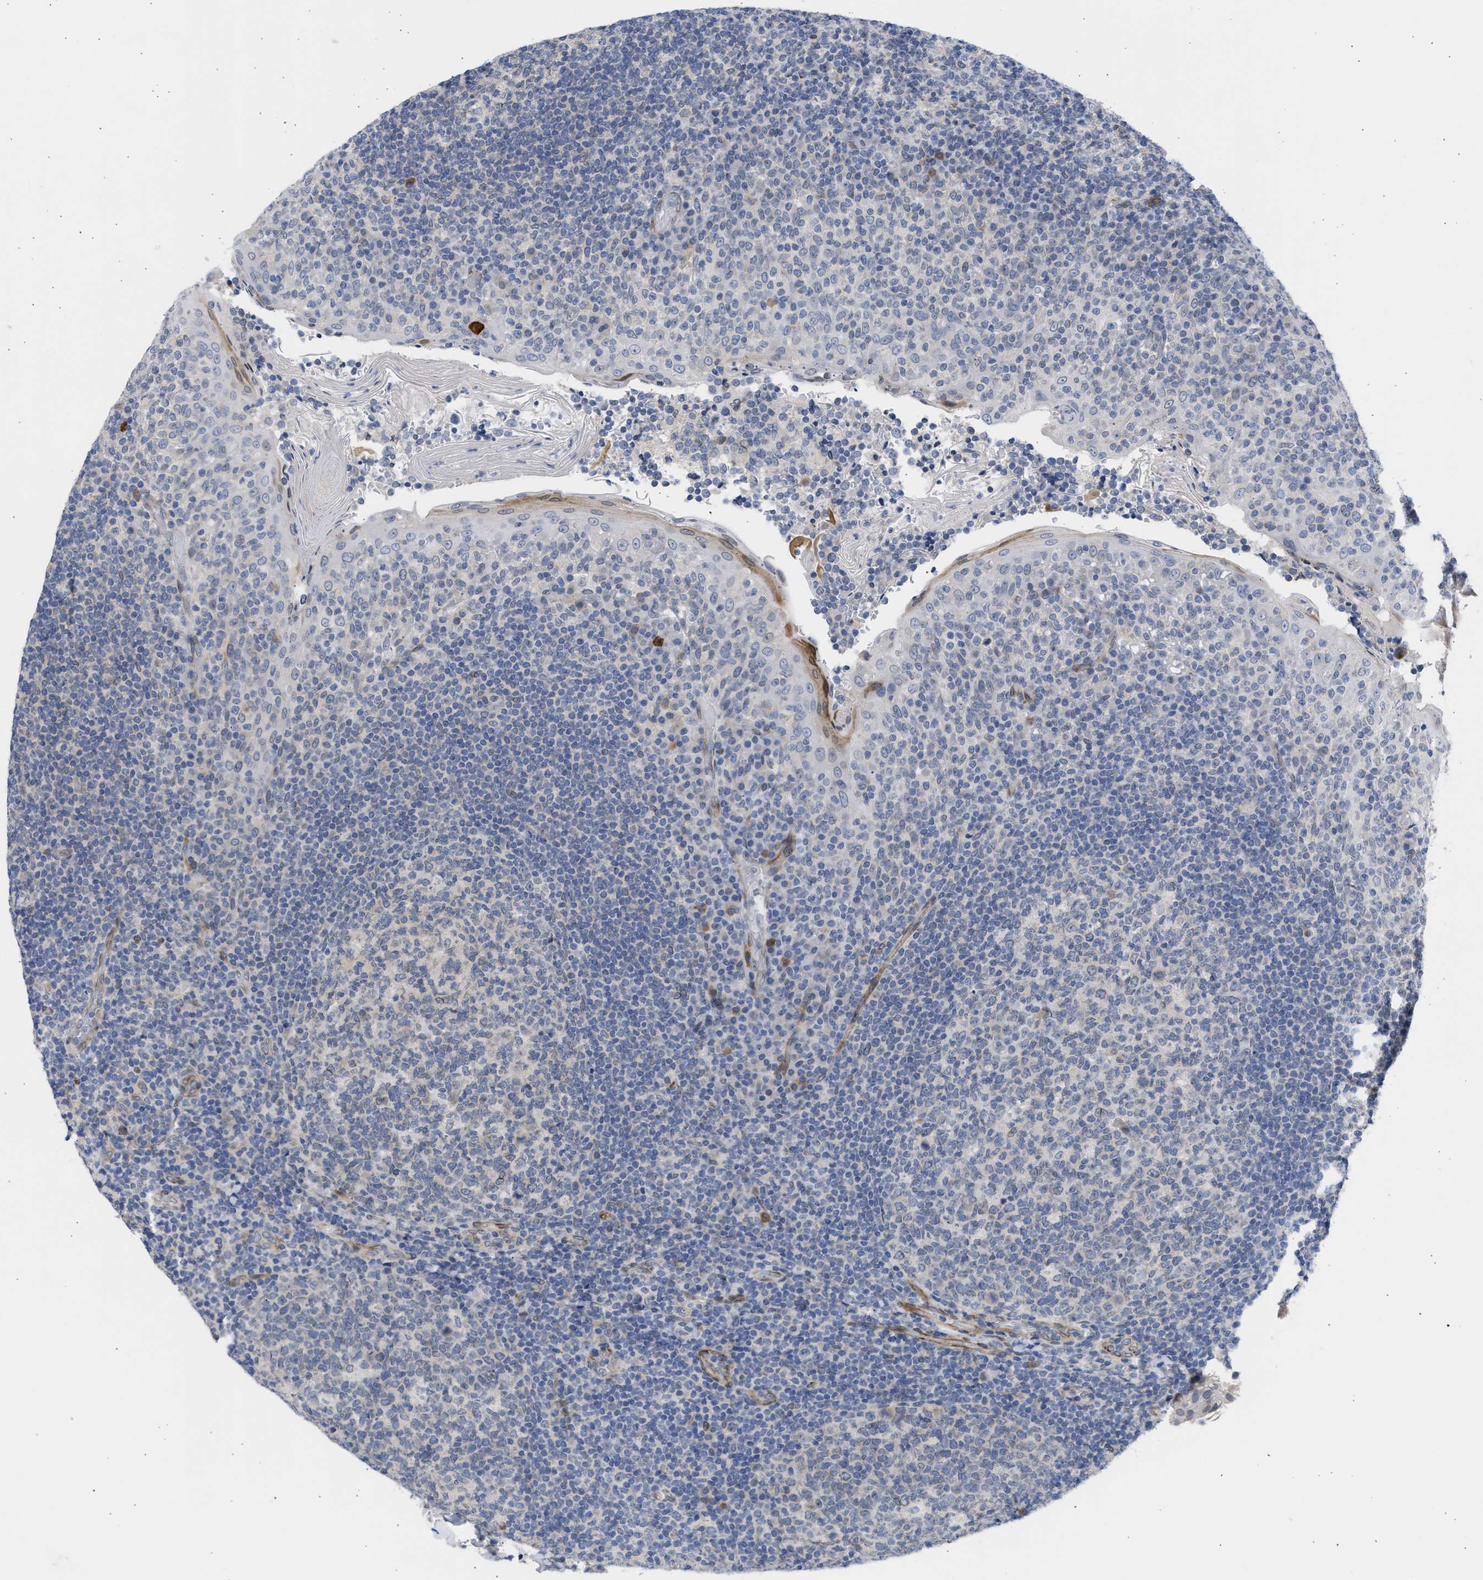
{"staining": {"intensity": "weak", "quantity": "<25%", "location": "cytoplasmic/membranous,nuclear"}, "tissue": "tonsil", "cell_type": "Germinal center cells", "image_type": "normal", "snomed": [{"axis": "morphology", "description": "Normal tissue, NOS"}, {"axis": "topography", "description": "Tonsil"}], "caption": "Immunohistochemical staining of unremarkable human tonsil displays no significant positivity in germinal center cells.", "gene": "NUP35", "patient": {"sex": "female", "age": 19}}